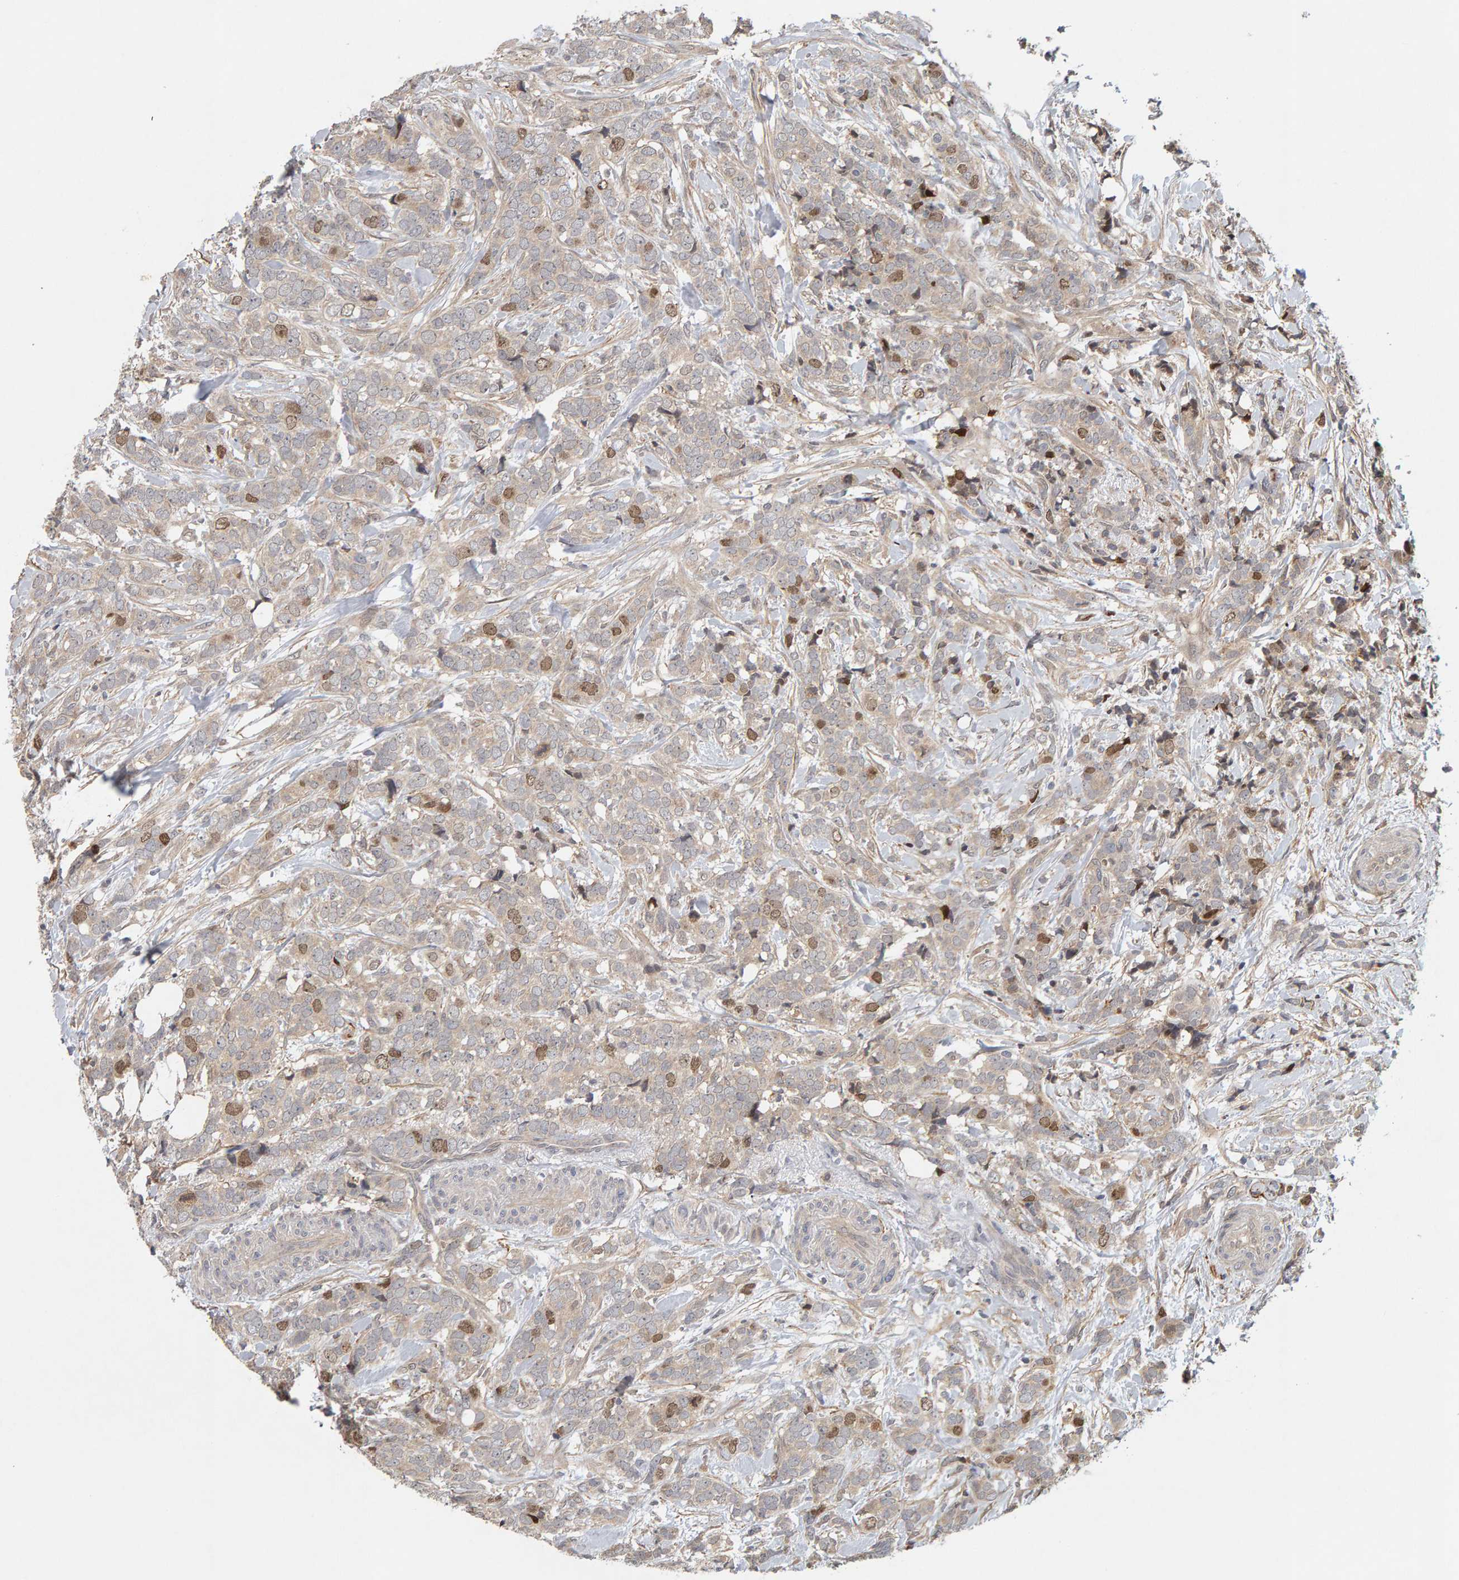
{"staining": {"intensity": "moderate", "quantity": "<25%", "location": "nuclear"}, "tissue": "breast cancer", "cell_type": "Tumor cells", "image_type": "cancer", "snomed": [{"axis": "morphology", "description": "Lobular carcinoma"}, {"axis": "topography", "description": "Skin"}, {"axis": "topography", "description": "Breast"}], "caption": "A brown stain labels moderate nuclear expression of a protein in human lobular carcinoma (breast) tumor cells.", "gene": "CDCA5", "patient": {"sex": "female", "age": 46}}